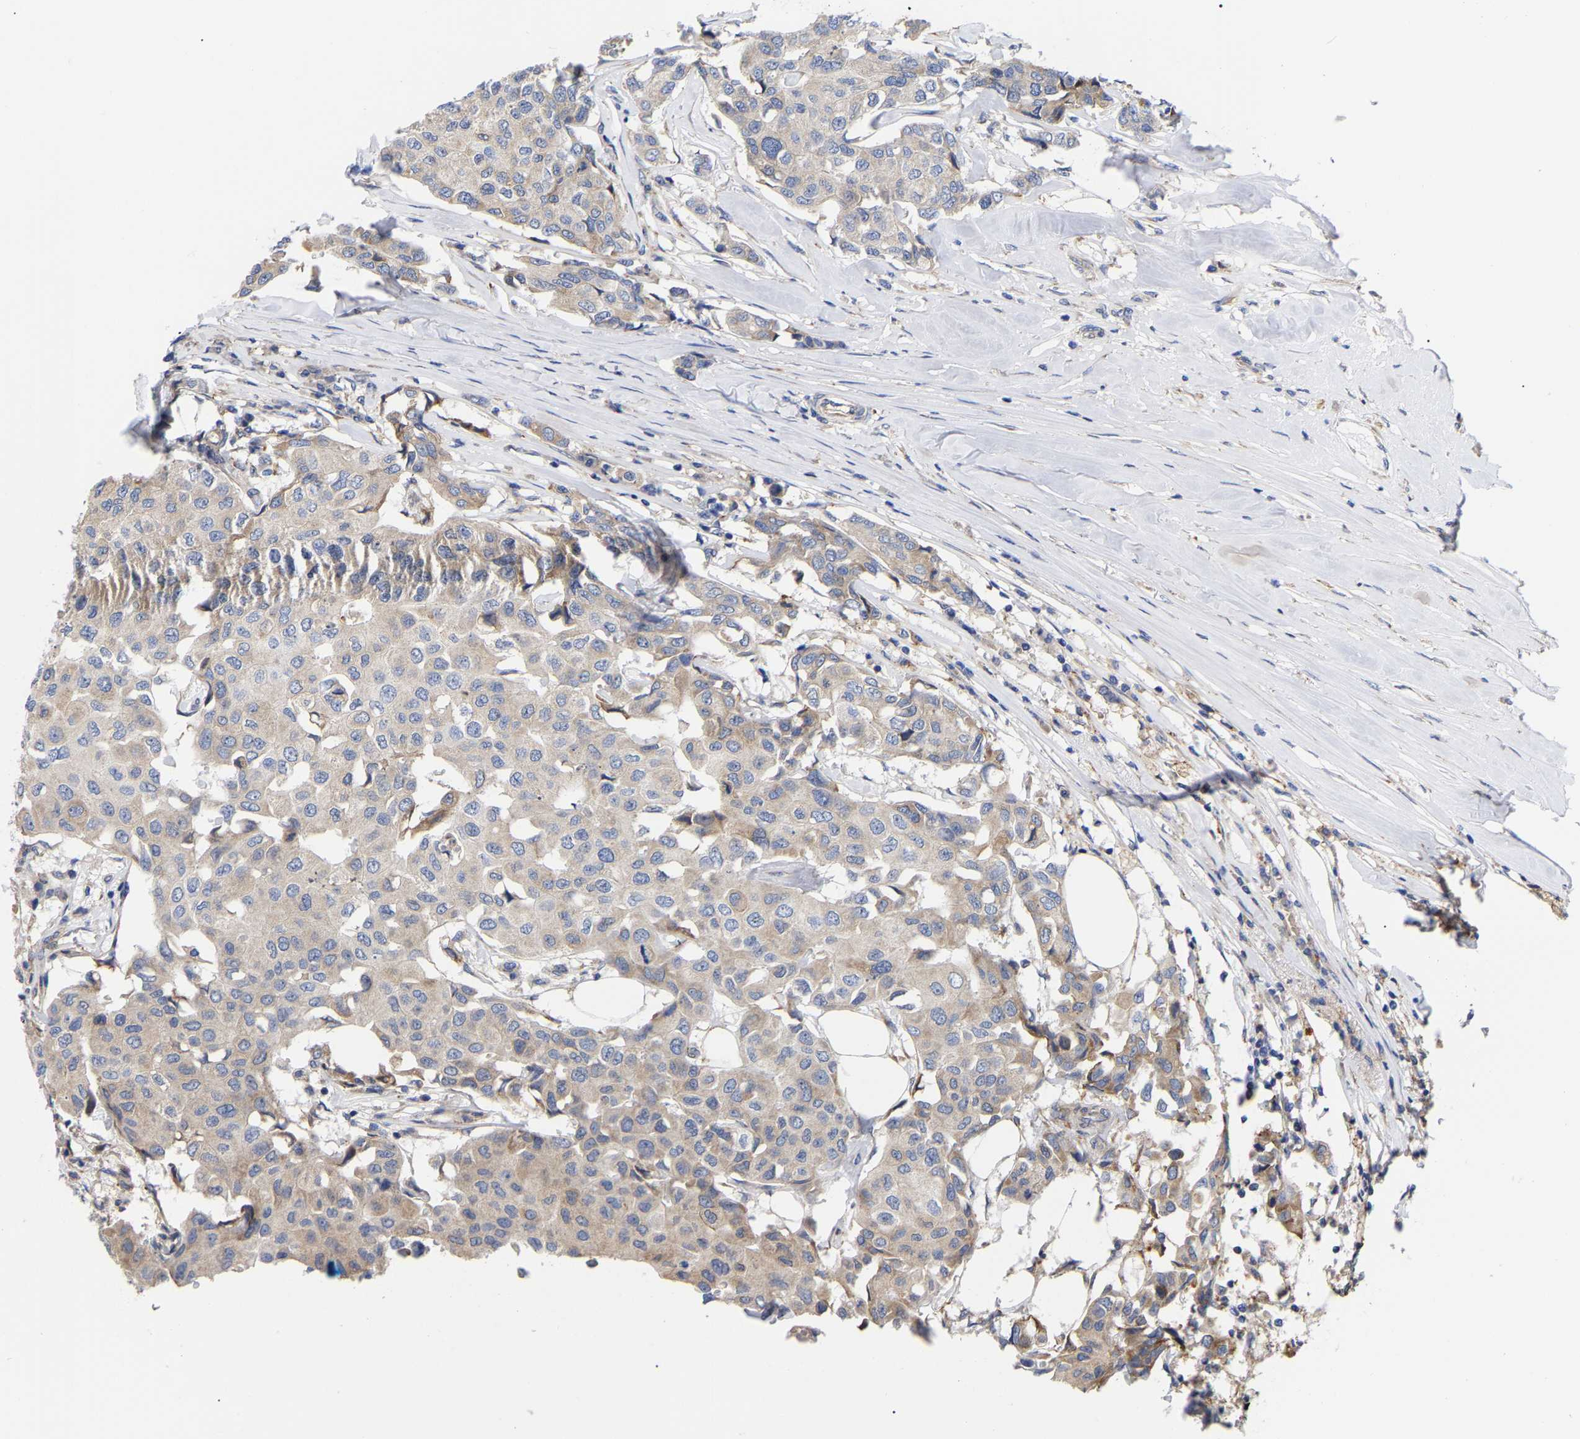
{"staining": {"intensity": "weak", "quantity": "25%-75%", "location": "cytoplasmic/membranous"}, "tissue": "breast cancer", "cell_type": "Tumor cells", "image_type": "cancer", "snomed": [{"axis": "morphology", "description": "Duct carcinoma"}, {"axis": "topography", "description": "Breast"}], "caption": "Breast cancer tissue exhibits weak cytoplasmic/membranous positivity in approximately 25%-75% of tumor cells, visualized by immunohistochemistry.", "gene": "CFAP298", "patient": {"sex": "female", "age": 80}}